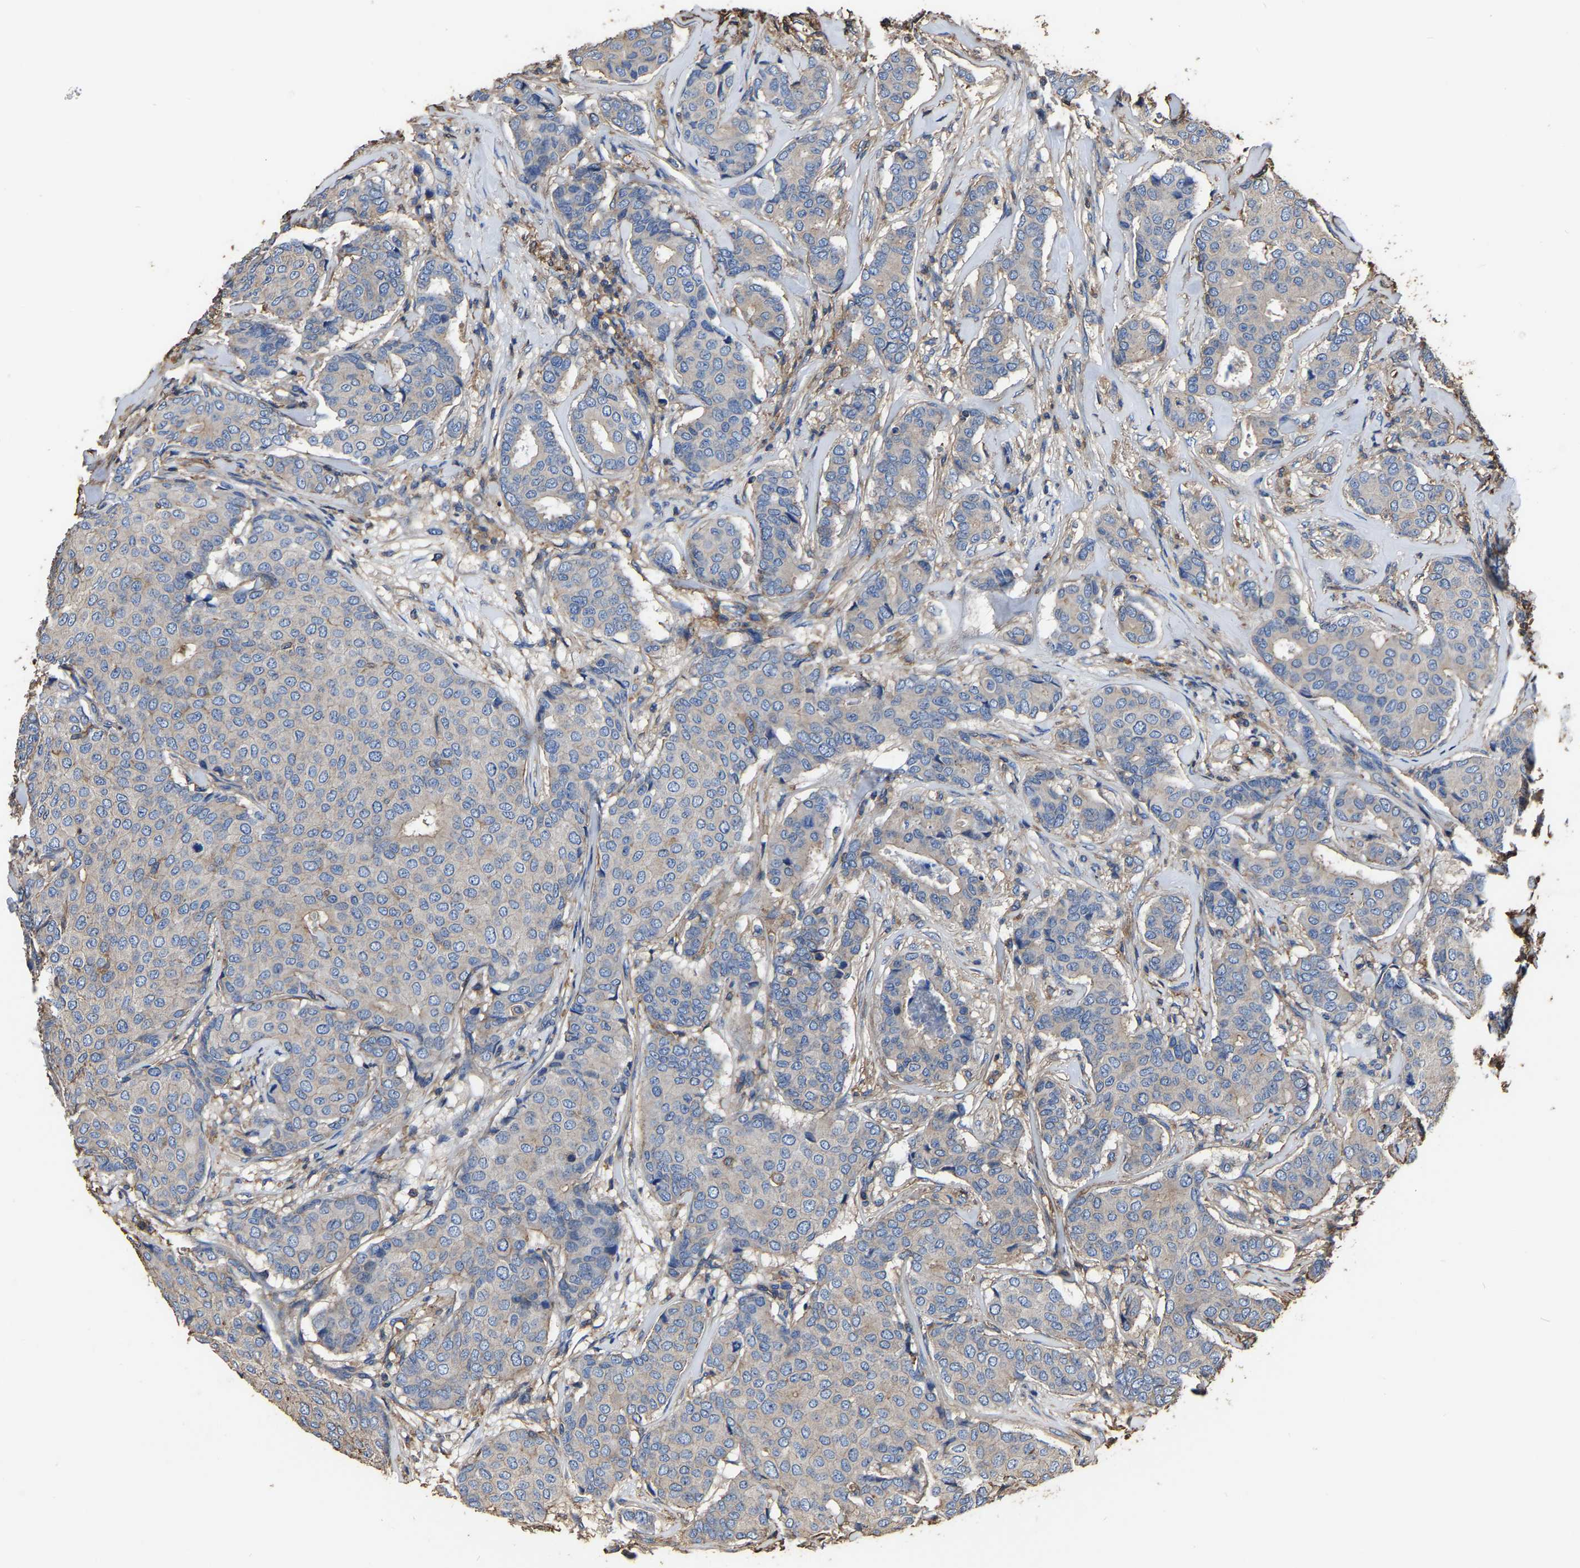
{"staining": {"intensity": "negative", "quantity": "none", "location": "none"}, "tissue": "breast cancer", "cell_type": "Tumor cells", "image_type": "cancer", "snomed": [{"axis": "morphology", "description": "Duct carcinoma"}, {"axis": "topography", "description": "Breast"}], "caption": "Breast cancer (intraductal carcinoma) was stained to show a protein in brown. There is no significant positivity in tumor cells.", "gene": "ARMT1", "patient": {"sex": "female", "age": 75}}